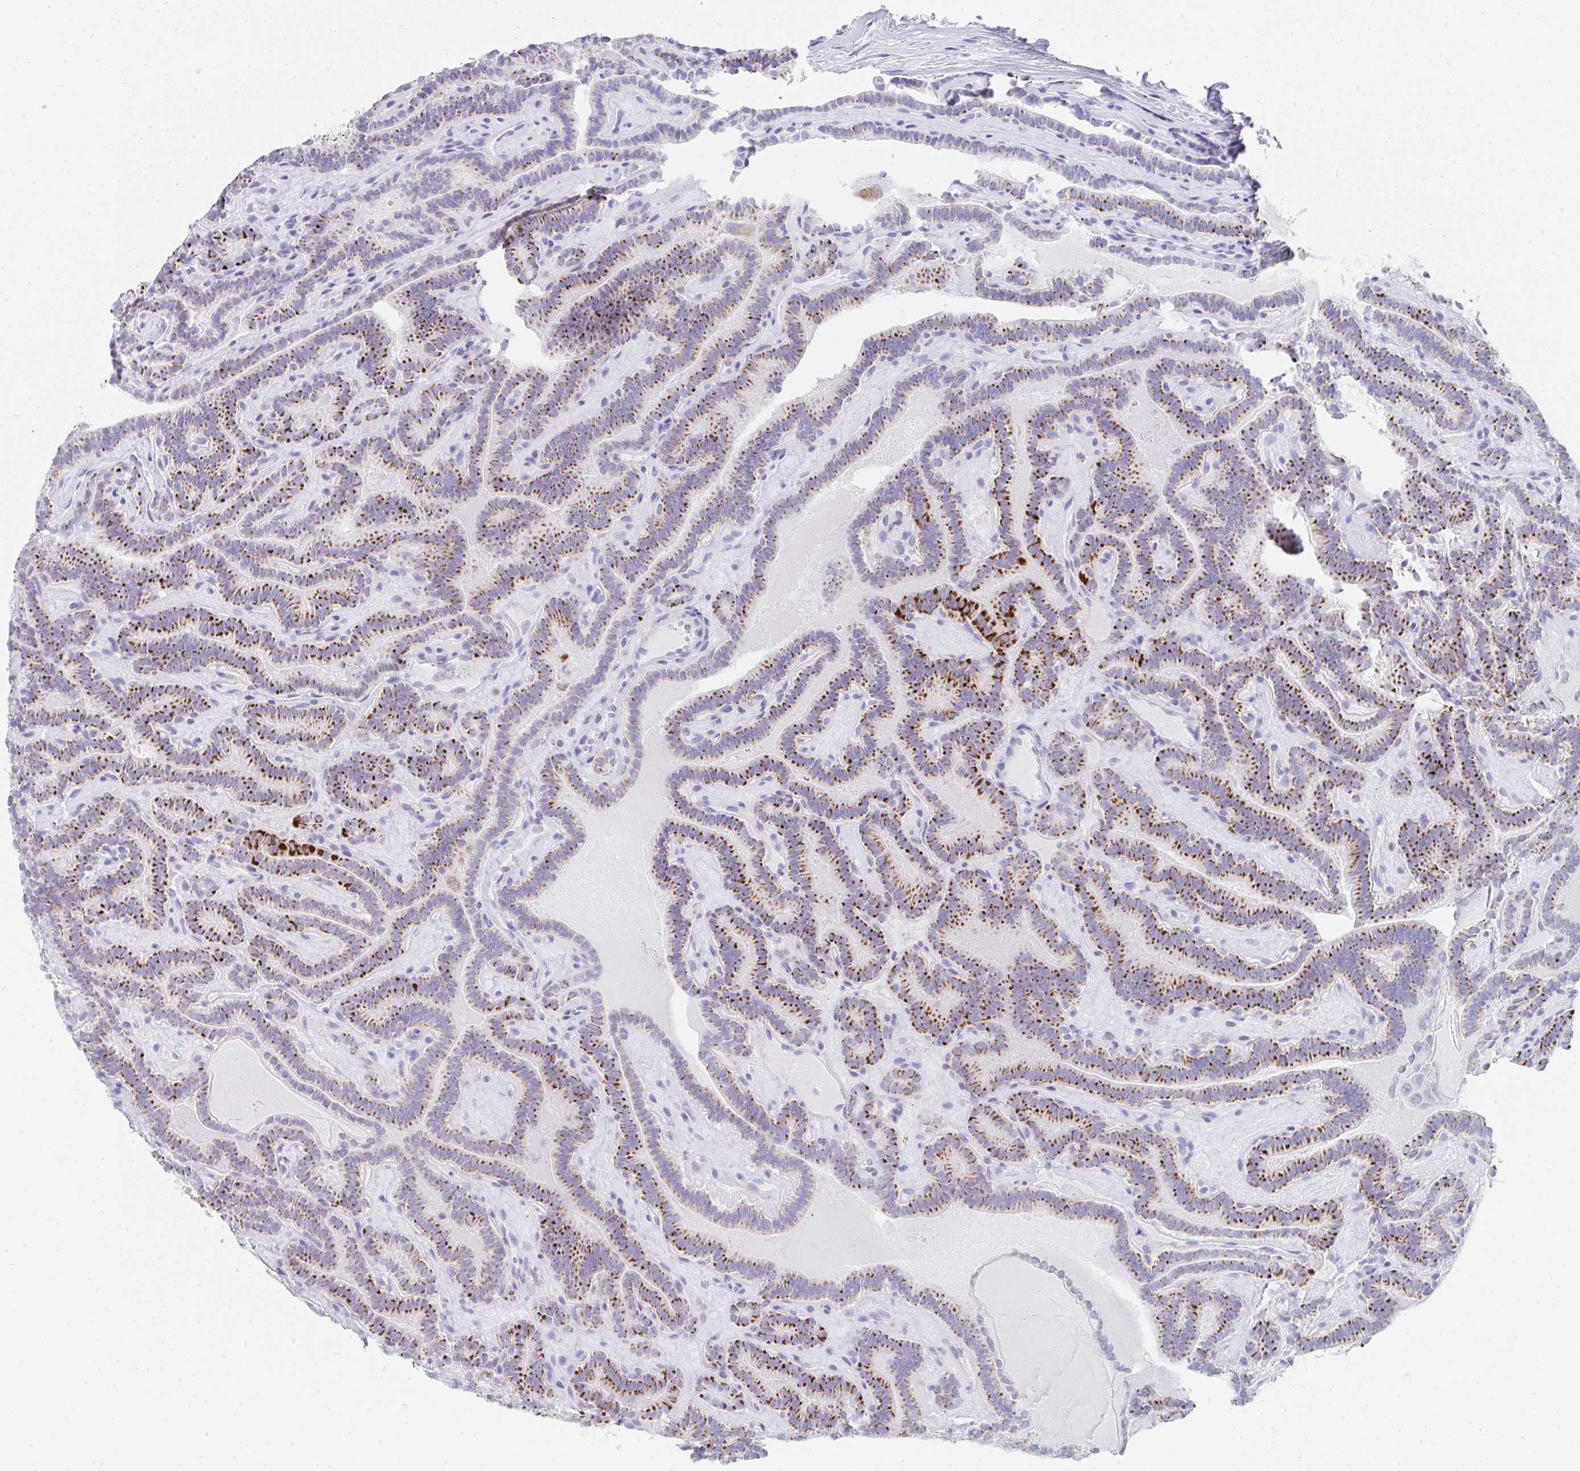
{"staining": {"intensity": "strong", "quantity": ">75%", "location": "cytoplasmic/membranous"}, "tissue": "thyroid cancer", "cell_type": "Tumor cells", "image_type": "cancer", "snomed": [{"axis": "morphology", "description": "Papillary adenocarcinoma, NOS"}, {"axis": "topography", "description": "Thyroid gland"}], "caption": "Tumor cells show strong cytoplasmic/membranous staining in approximately >75% of cells in papillary adenocarcinoma (thyroid).", "gene": "AIFM1", "patient": {"sex": "female", "age": 21}}